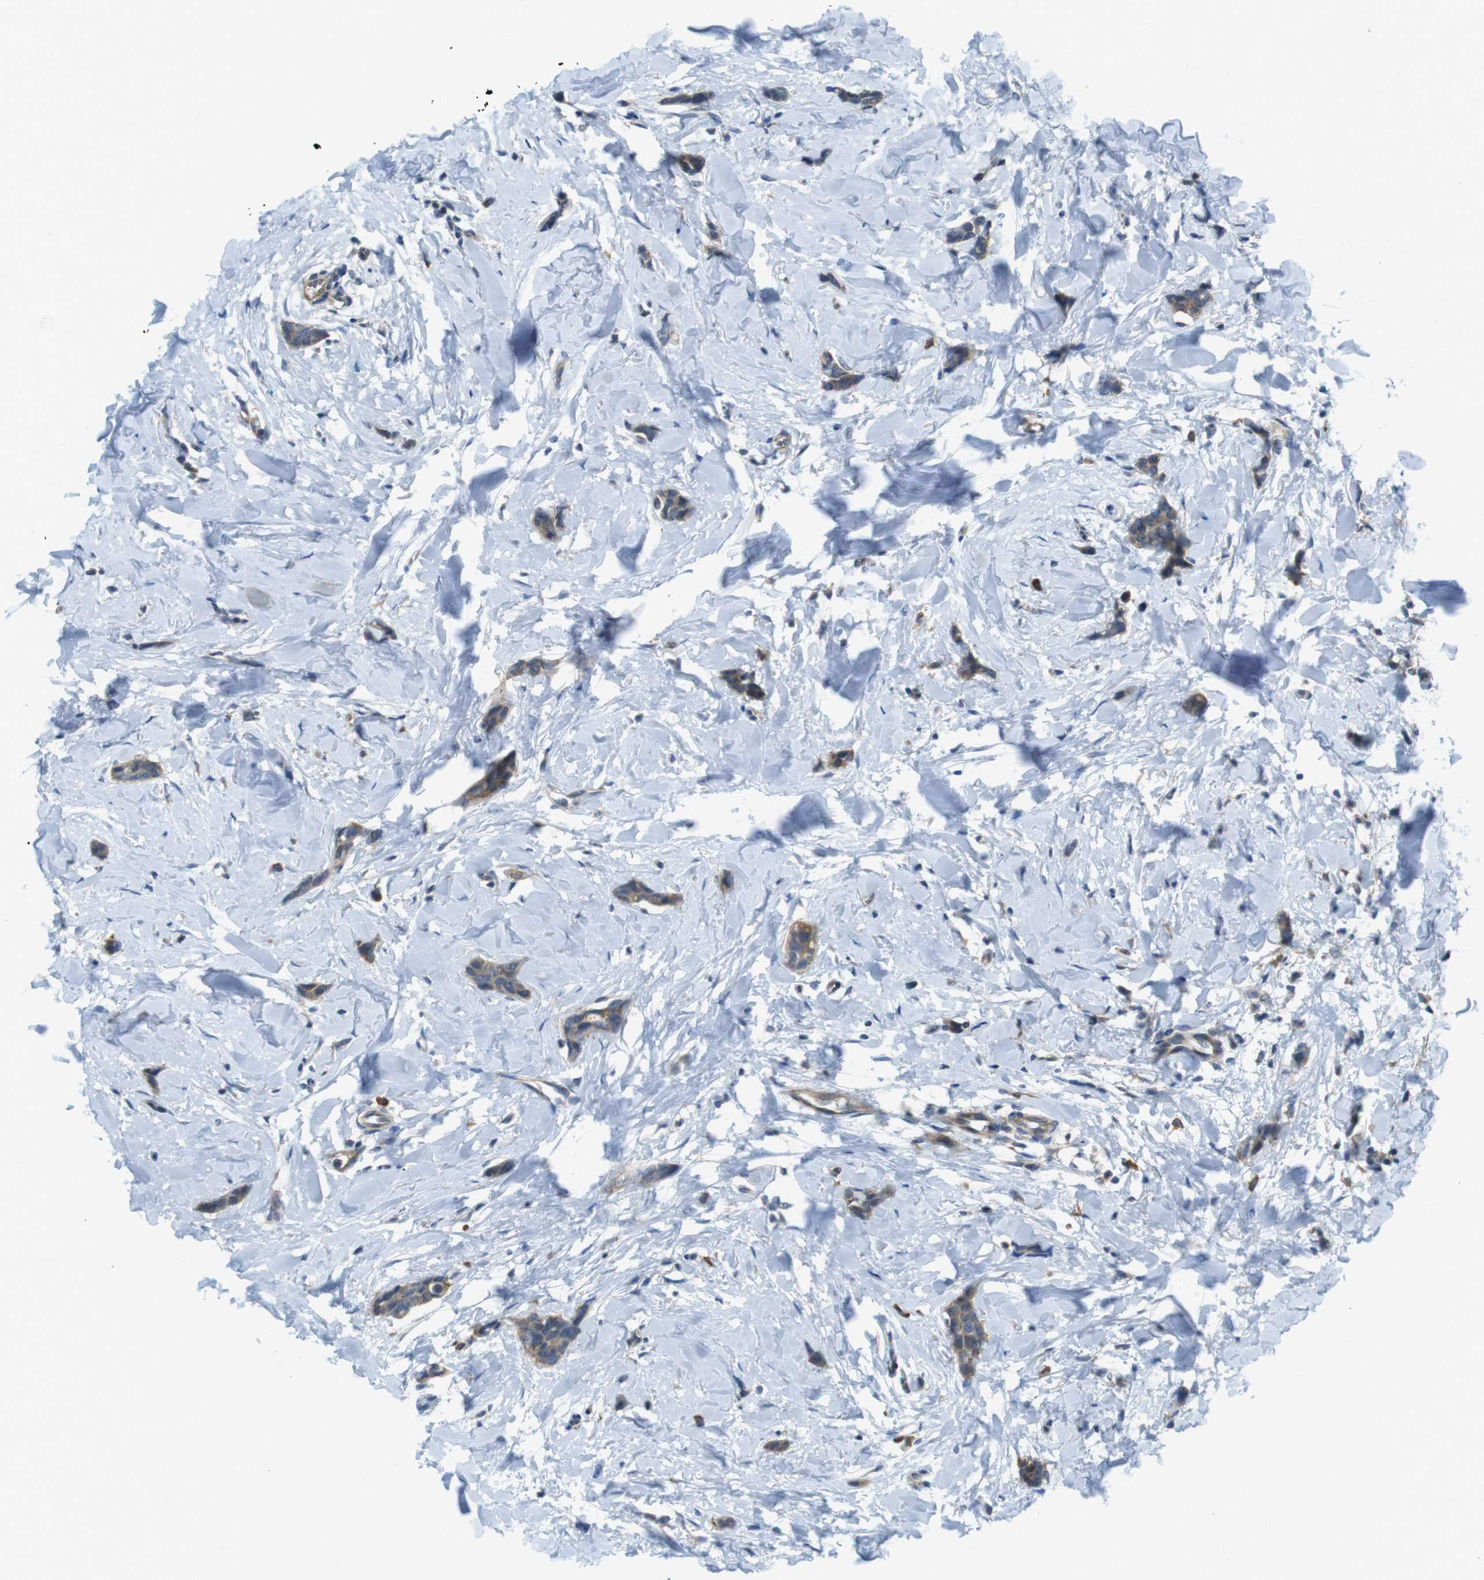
{"staining": {"intensity": "moderate", "quantity": ">75%", "location": "cytoplasmic/membranous"}, "tissue": "breast cancer", "cell_type": "Tumor cells", "image_type": "cancer", "snomed": [{"axis": "morphology", "description": "Lobular carcinoma"}, {"axis": "topography", "description": "Skin"}, {"axis": "topography", "description": "Breast"}], "caption": "Human breast cancer (lobular carcinoma) stained with a brown dye demonstrates moderate cytoplasmic/membranous positive positivity in about >75% of tumor cells.", "gene": "SUGT1", "patient": {"sex": "female", "age": 46}}